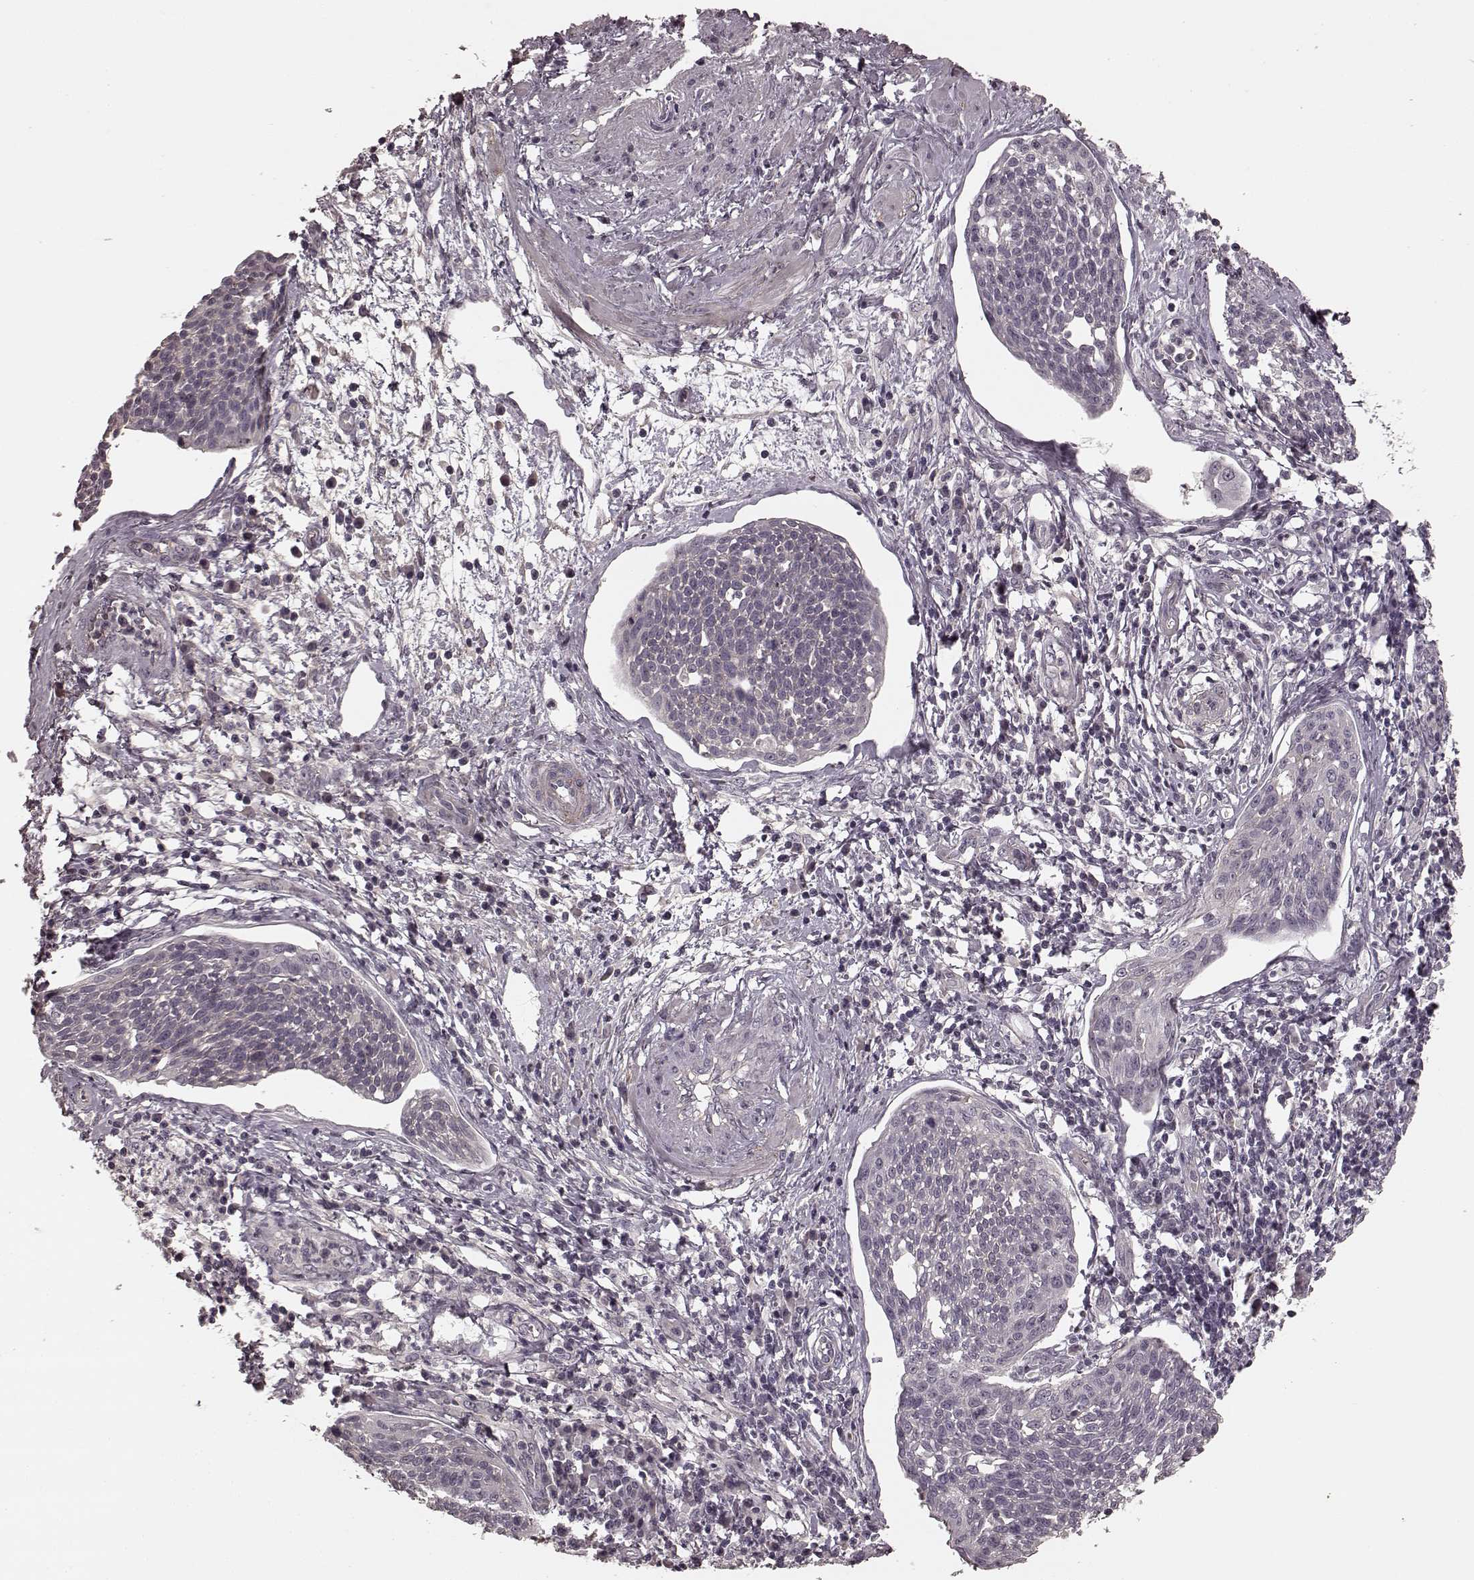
{"staining": {"intensity": "negative", "quantity": "none", "location": "none"}, "tissue": "cervical cancer", "cell_type": "Tumor cells", "image_type": "cancer", "snomed": [{"axis": "morphology", "description": "Squamous cell carcinoma, NOS"}, {"axis": "topography", "description": "Cervix"}], "caption": "Immunohistochemistry (IHC) micrograph of cervical cancer stained for a protein (brown), which exhibits no positivity in tumor cells.", "gene": "PRKCE", "patient": {"sex": "female", "age": 34}}